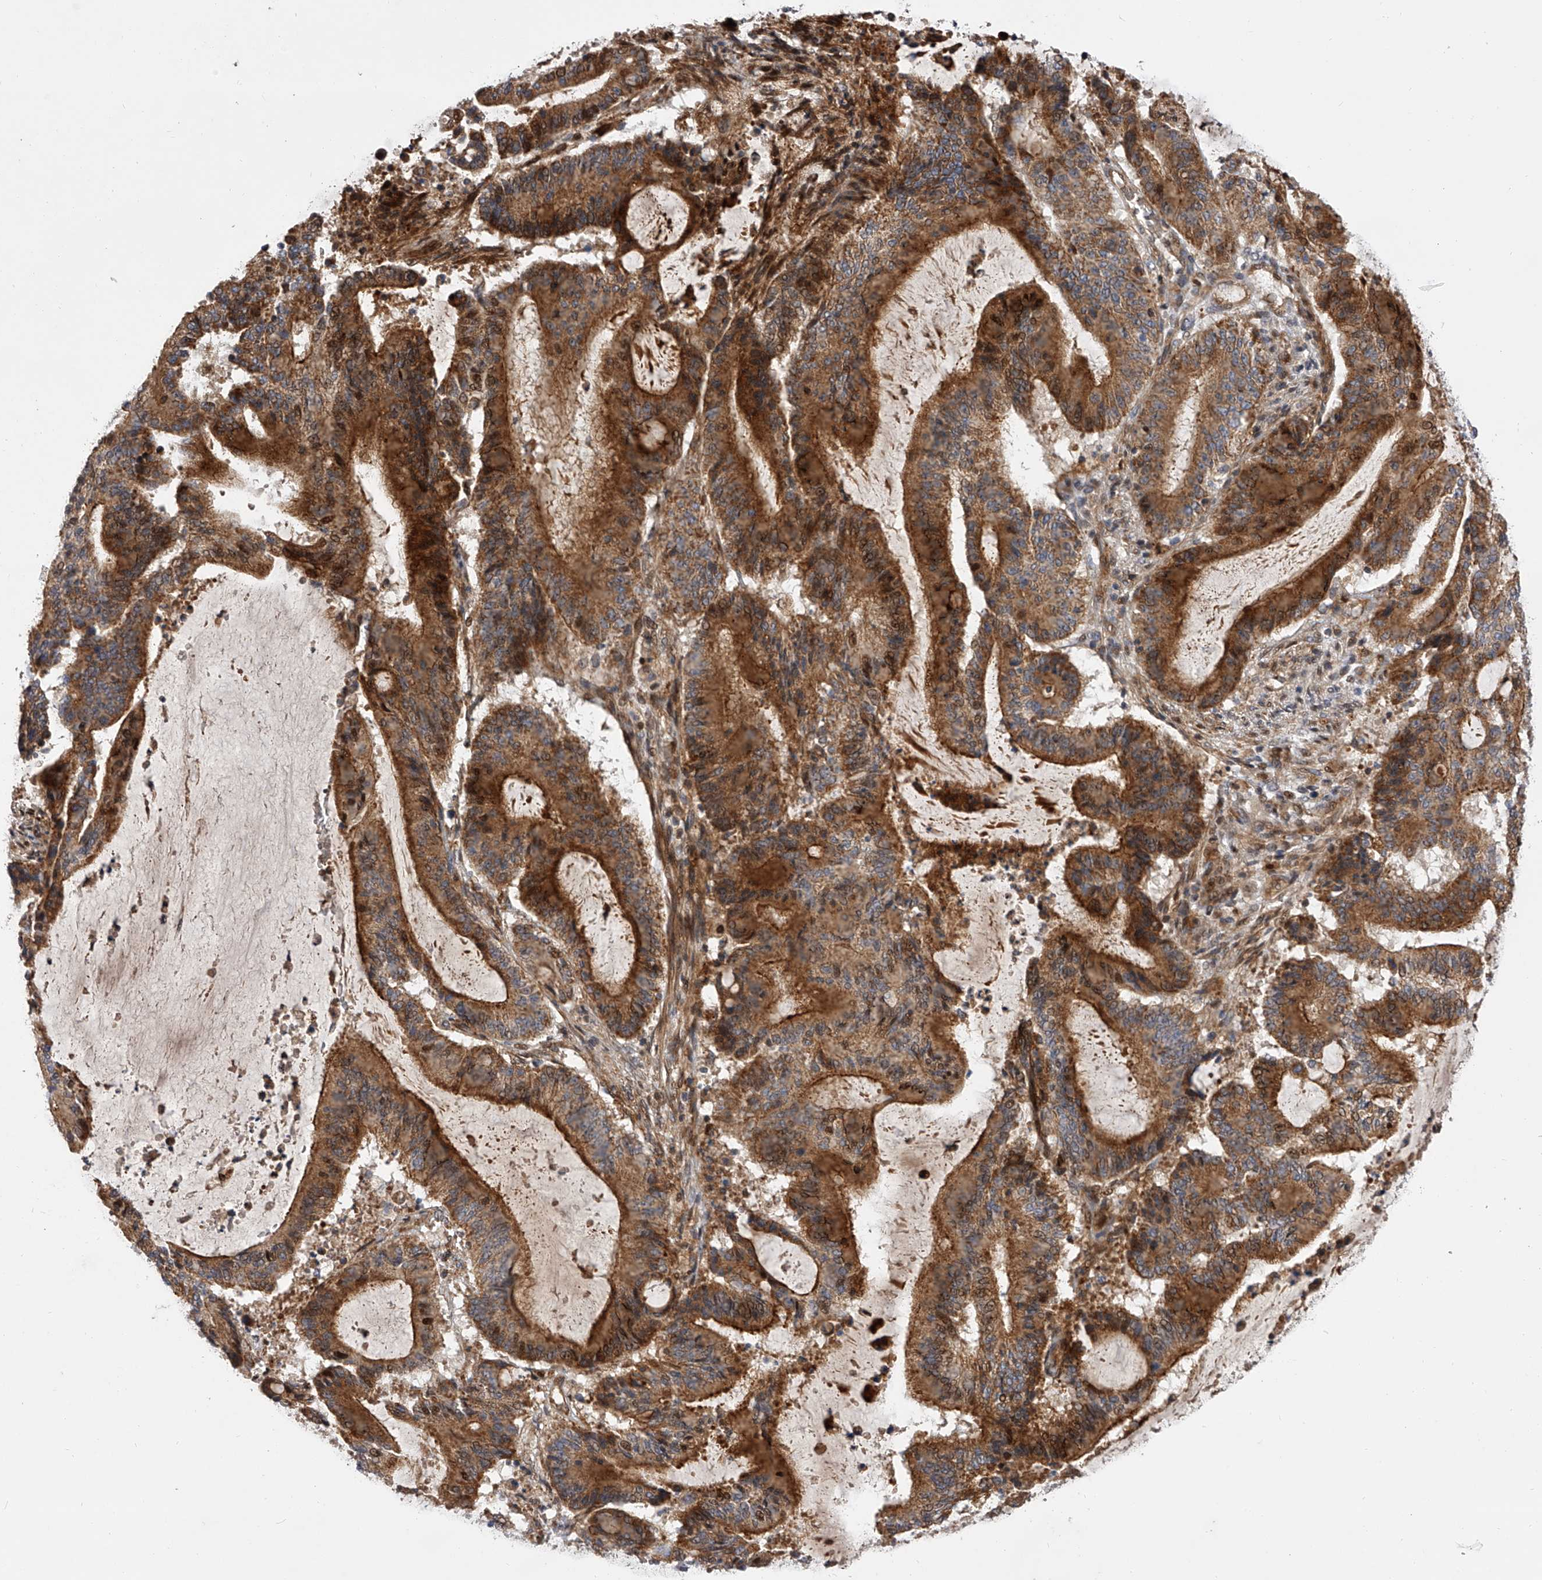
{"staining": {"intensity": "strong", "quantity": ">75%", "location": "cytoplasmic/membranous"}, "tissue": "liver cancer", "cell_type": "Tumor cells", "image_type": "cancer", "snomed": [{"axis": "morphology", "description": "Normal tissue, NOS"}, {"axis": "morphology", "description": "Cholangiocarcinoma"}, {"axis": "topography", "description": "Liver"}, {"axis": "topography", "description": "Peripheral nerve tissue"}], "caption": "Protein staining exhibits strong cytoplasmic/membranous positivity in about >75% of tumor cells in cholangiocarcinoma (liver). The staining was performed using DAB (3,3'-diaminobenzidine) to visualize the protein expression in brown, while the nuclei were stained in blue with hematoxylin (Magnification: 20x).", "gene": "PDSS2", "patient": {"sex": "female", "age": 73}}